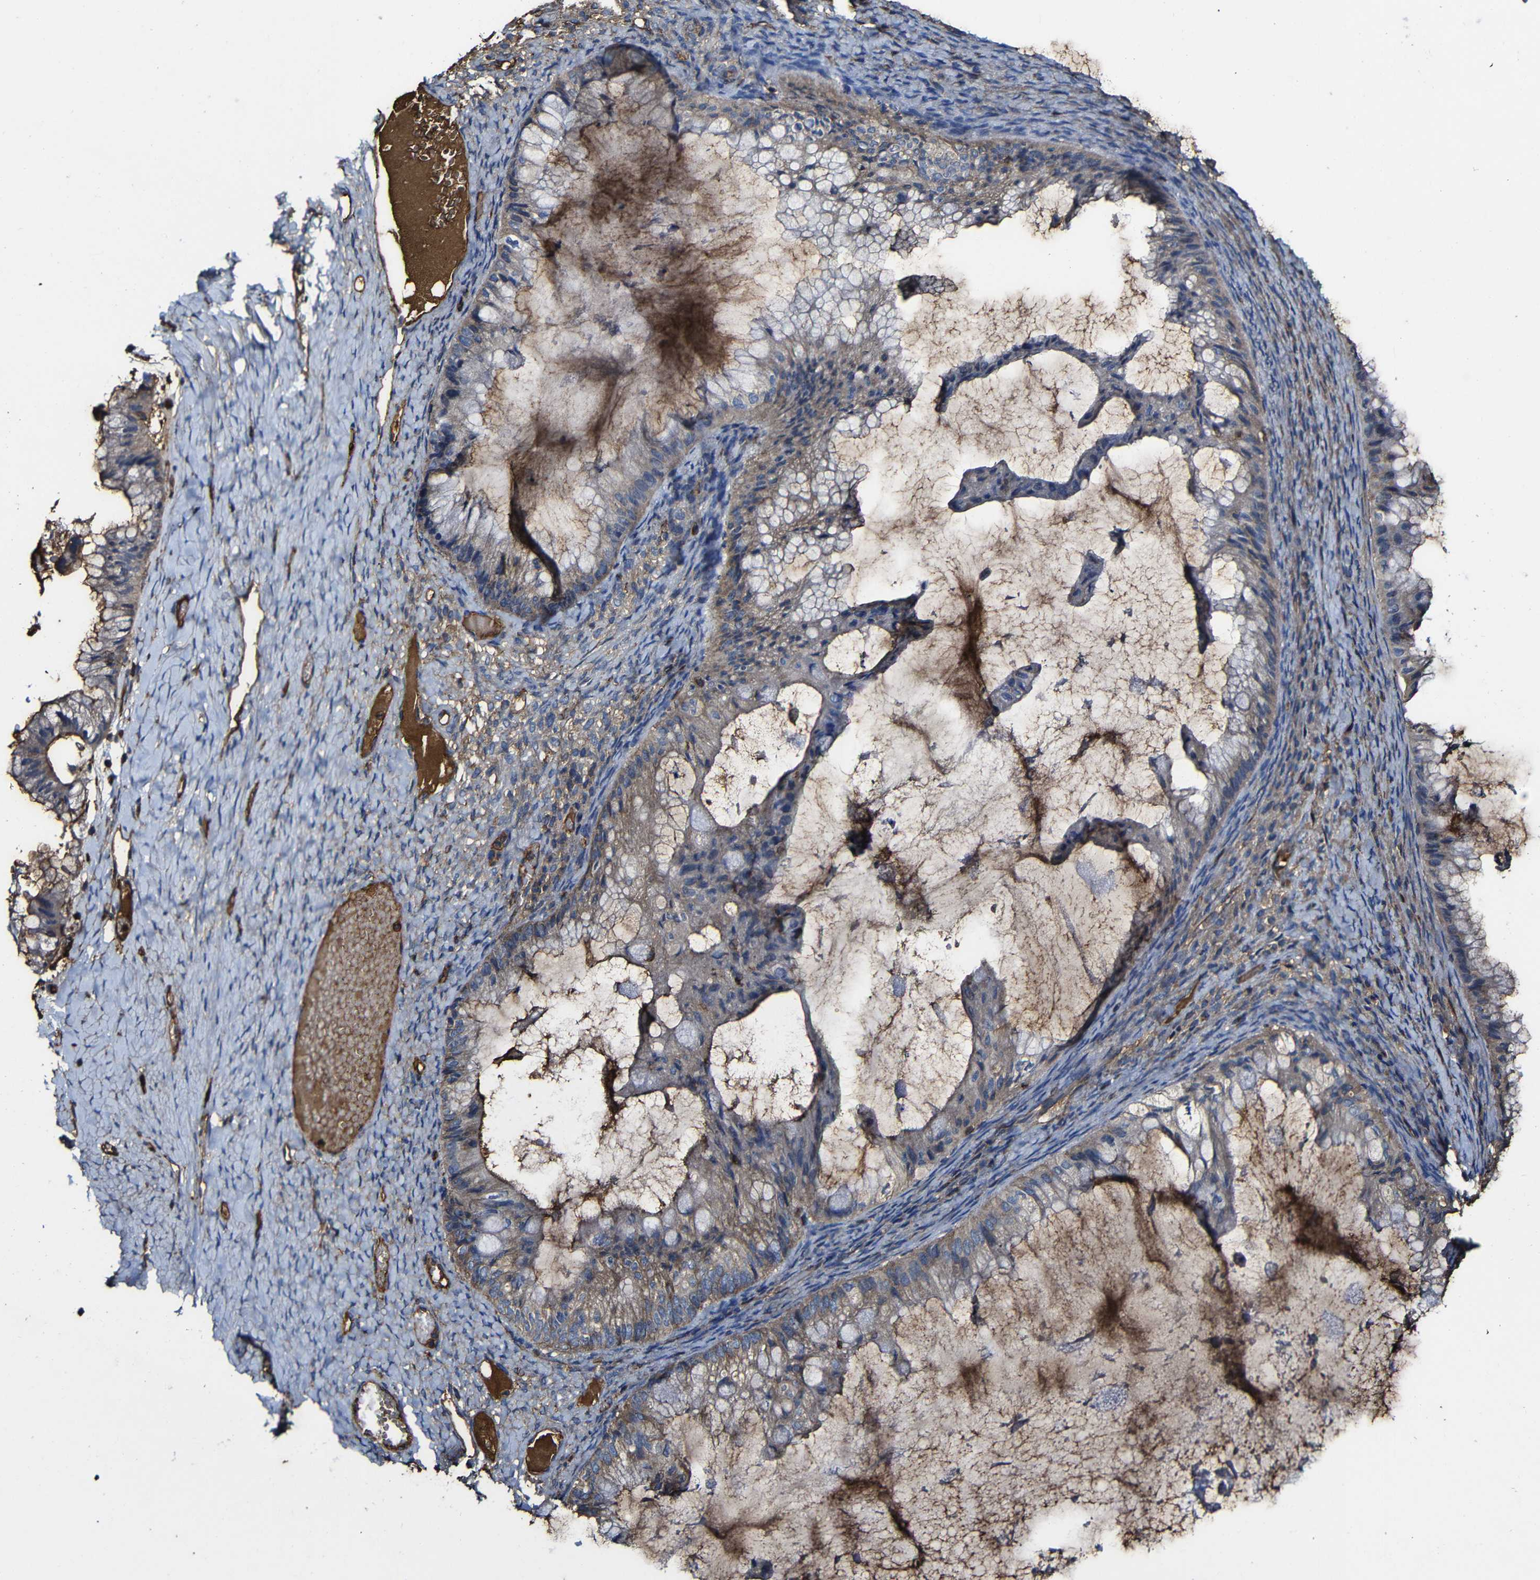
{"staining": {"intensity": "weak", "quantity": ">75%", "location": "cytoplasmic/membranous"}, "tissue": "ovarian cancer", "cell_type": "Tumor cells", "image_type": "cancer", "snomed": [{"axis": "morphology", "description": "Cystadenocarcinoma, mucinous, NOS"}, {"axis": "topography", "description": "Ovary"}], "caption": "Mucinous cystadenocarcinoma (ovarian) stained with a brown dye displays weak cytoplasmic/membranous positive staining in about >75% of tumor cells.", "gene": "MSN", "patient": {"sex": "female", "age": 61}}